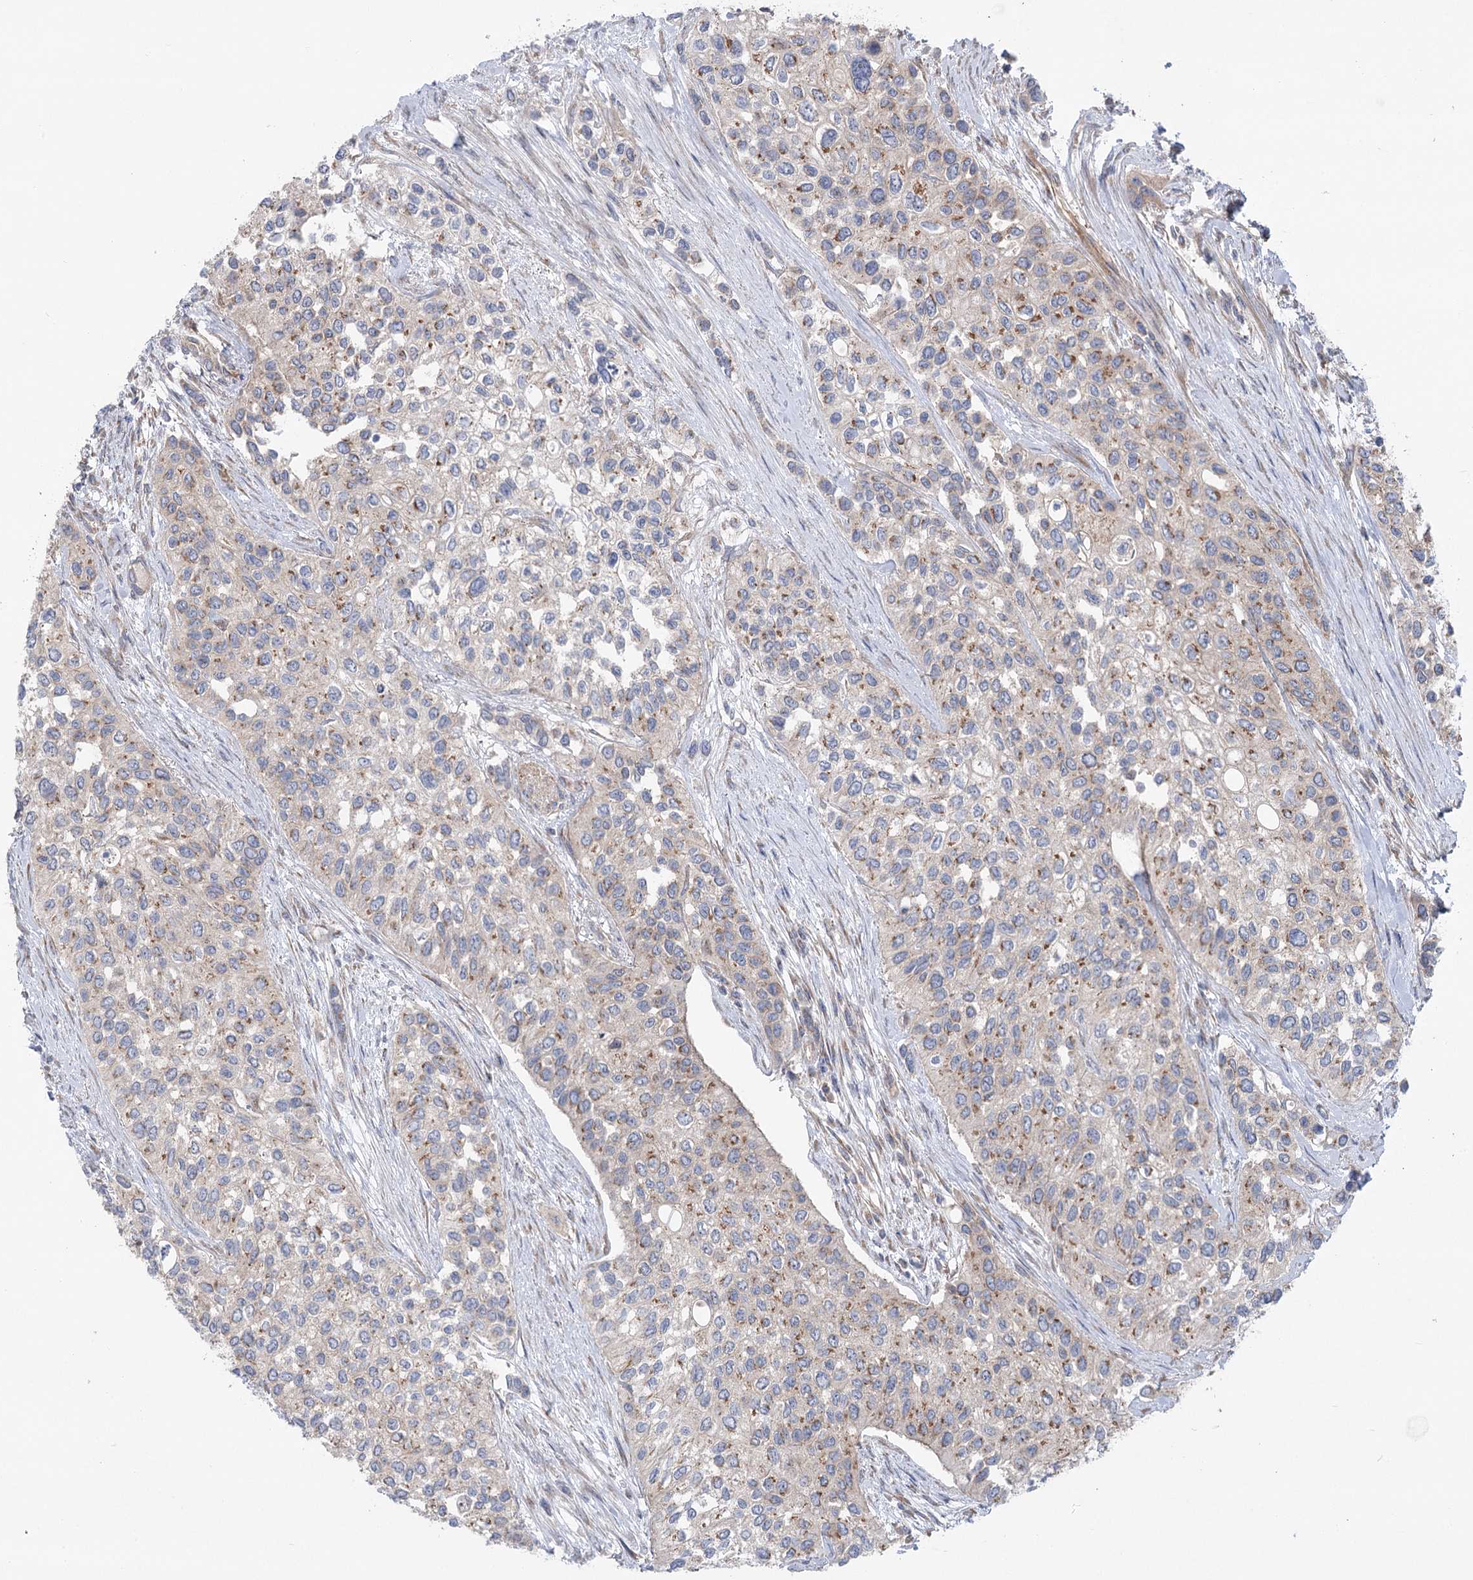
{"staining": {"intensity": "weak", "quantity": ">75%", "location": "cytoplasmic/membranous"}, "tissue": "urothelial cancer", "cell_type": "Tumor cells", "image_type": "cancer", "snomed": [{"axis": "morphology", "description": "Normal tissue, NOS"}, {"axis": "morphology", "description": "Urothelial carcinoma, High grade"}, {"axis": "topography", "description": "Vascular tissue"}, {"axis": "topography", "description": "Urinary bladder"}], "caption": "High-grade urothelial carcinoma stained with a brown dye reveals weak cytoplasmic/membranous positive staining in approximately >75% of tumor cells.", "gene": "SCN11A", "patient": {"sex": "female", "age": 56}}